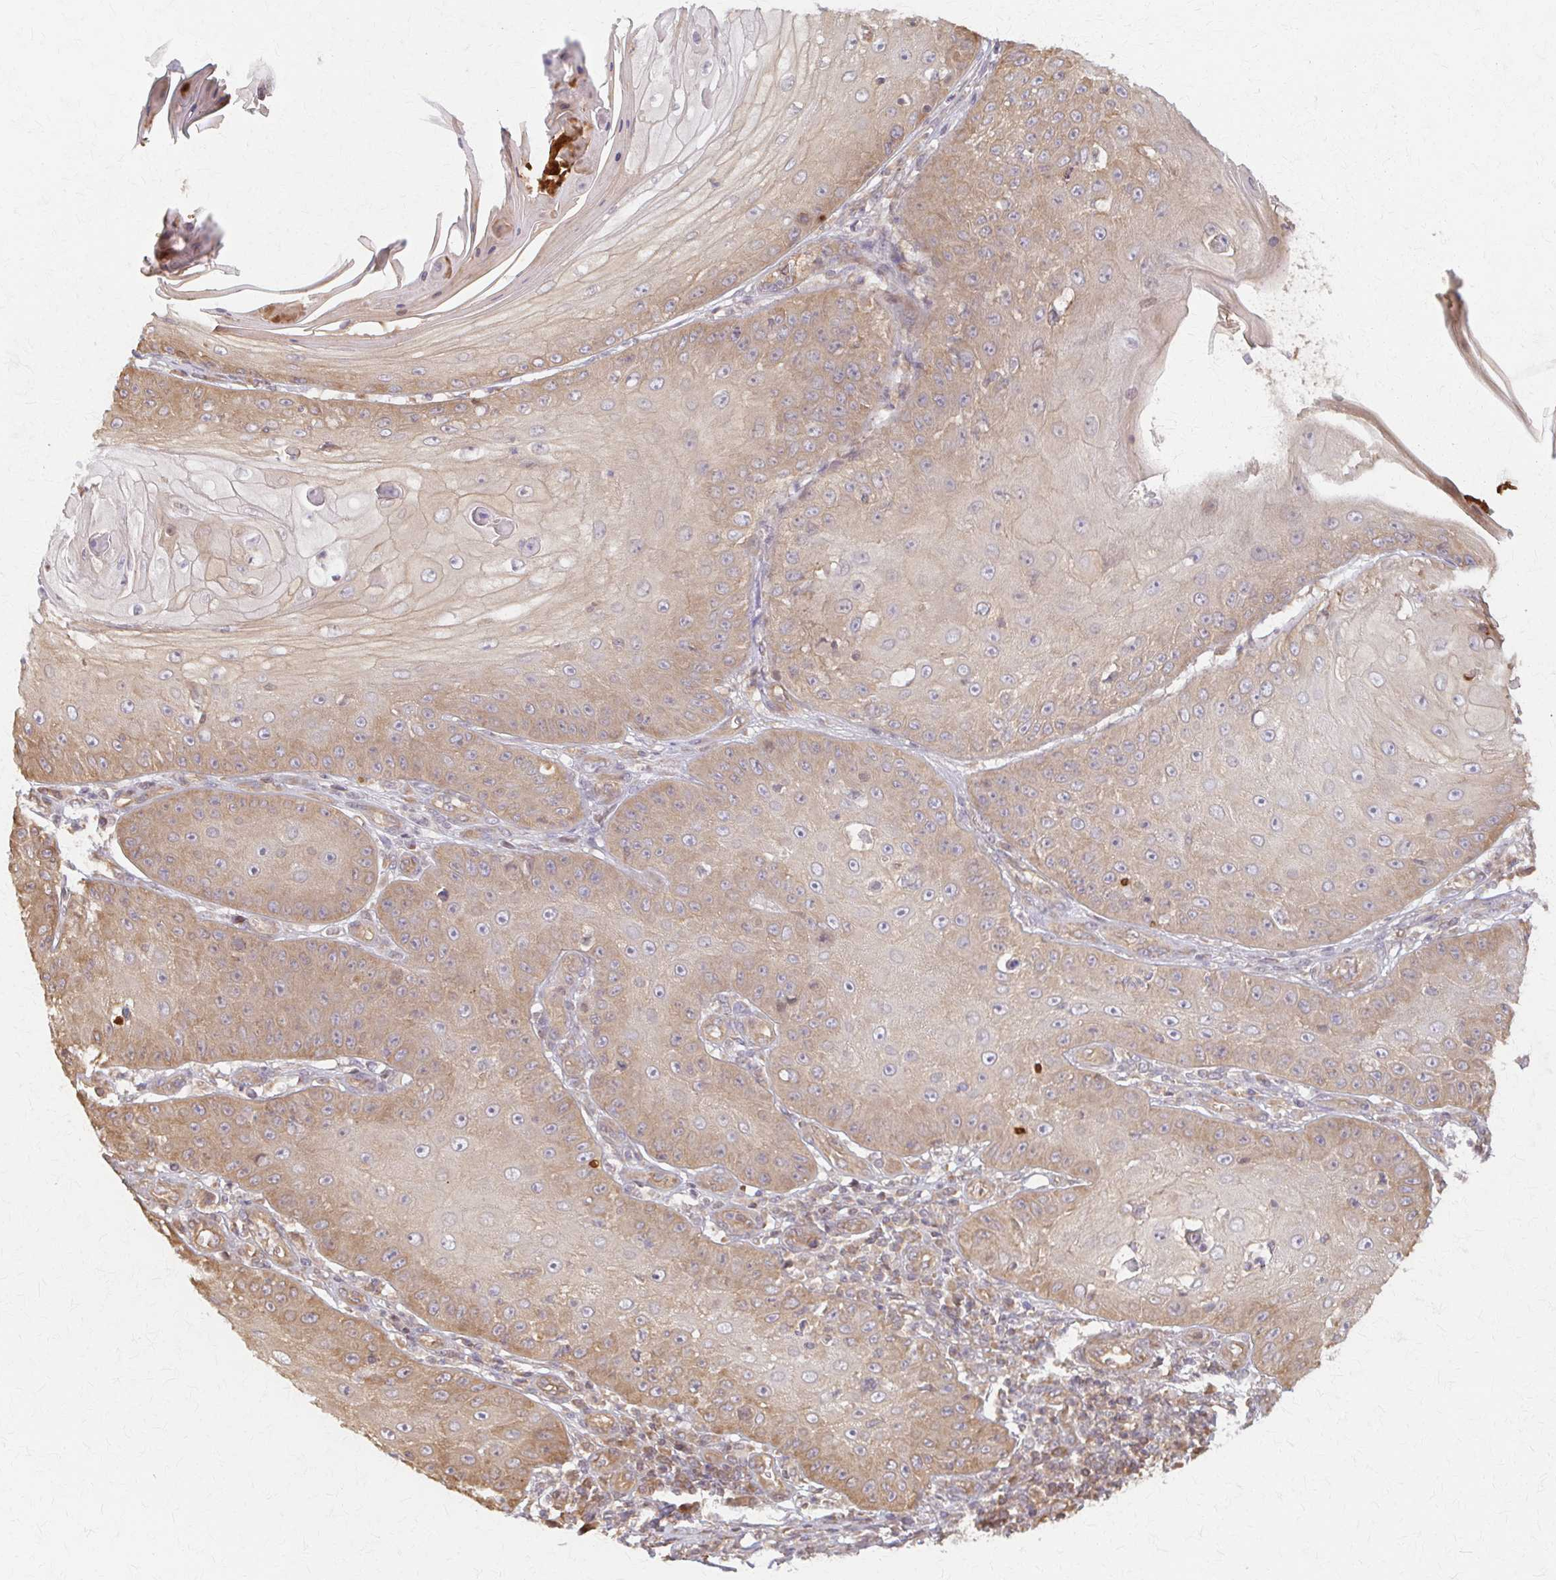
{"staining": {"intensity": "weak", "quantity": ">75%", "location": "cytoplasmic/membranous"}, "tissue": "skin cancer", "cell_type": "Tumor cells", "image_type": "cancer", "snomed": [{"axis": "morphology", "description": "Squamous cell carcinoma, NOS"}, {"axis": "topography", "description": "Skin"}], "caption": "Skin squamous cell carcinoma stained with immunohistochemistry (IHC) shows weak cytoplasmic/membranous positivity in about >75% of tumor cells.", "gene": "ARHGAP35", "patient": {"sex": "male", "age": 70}}